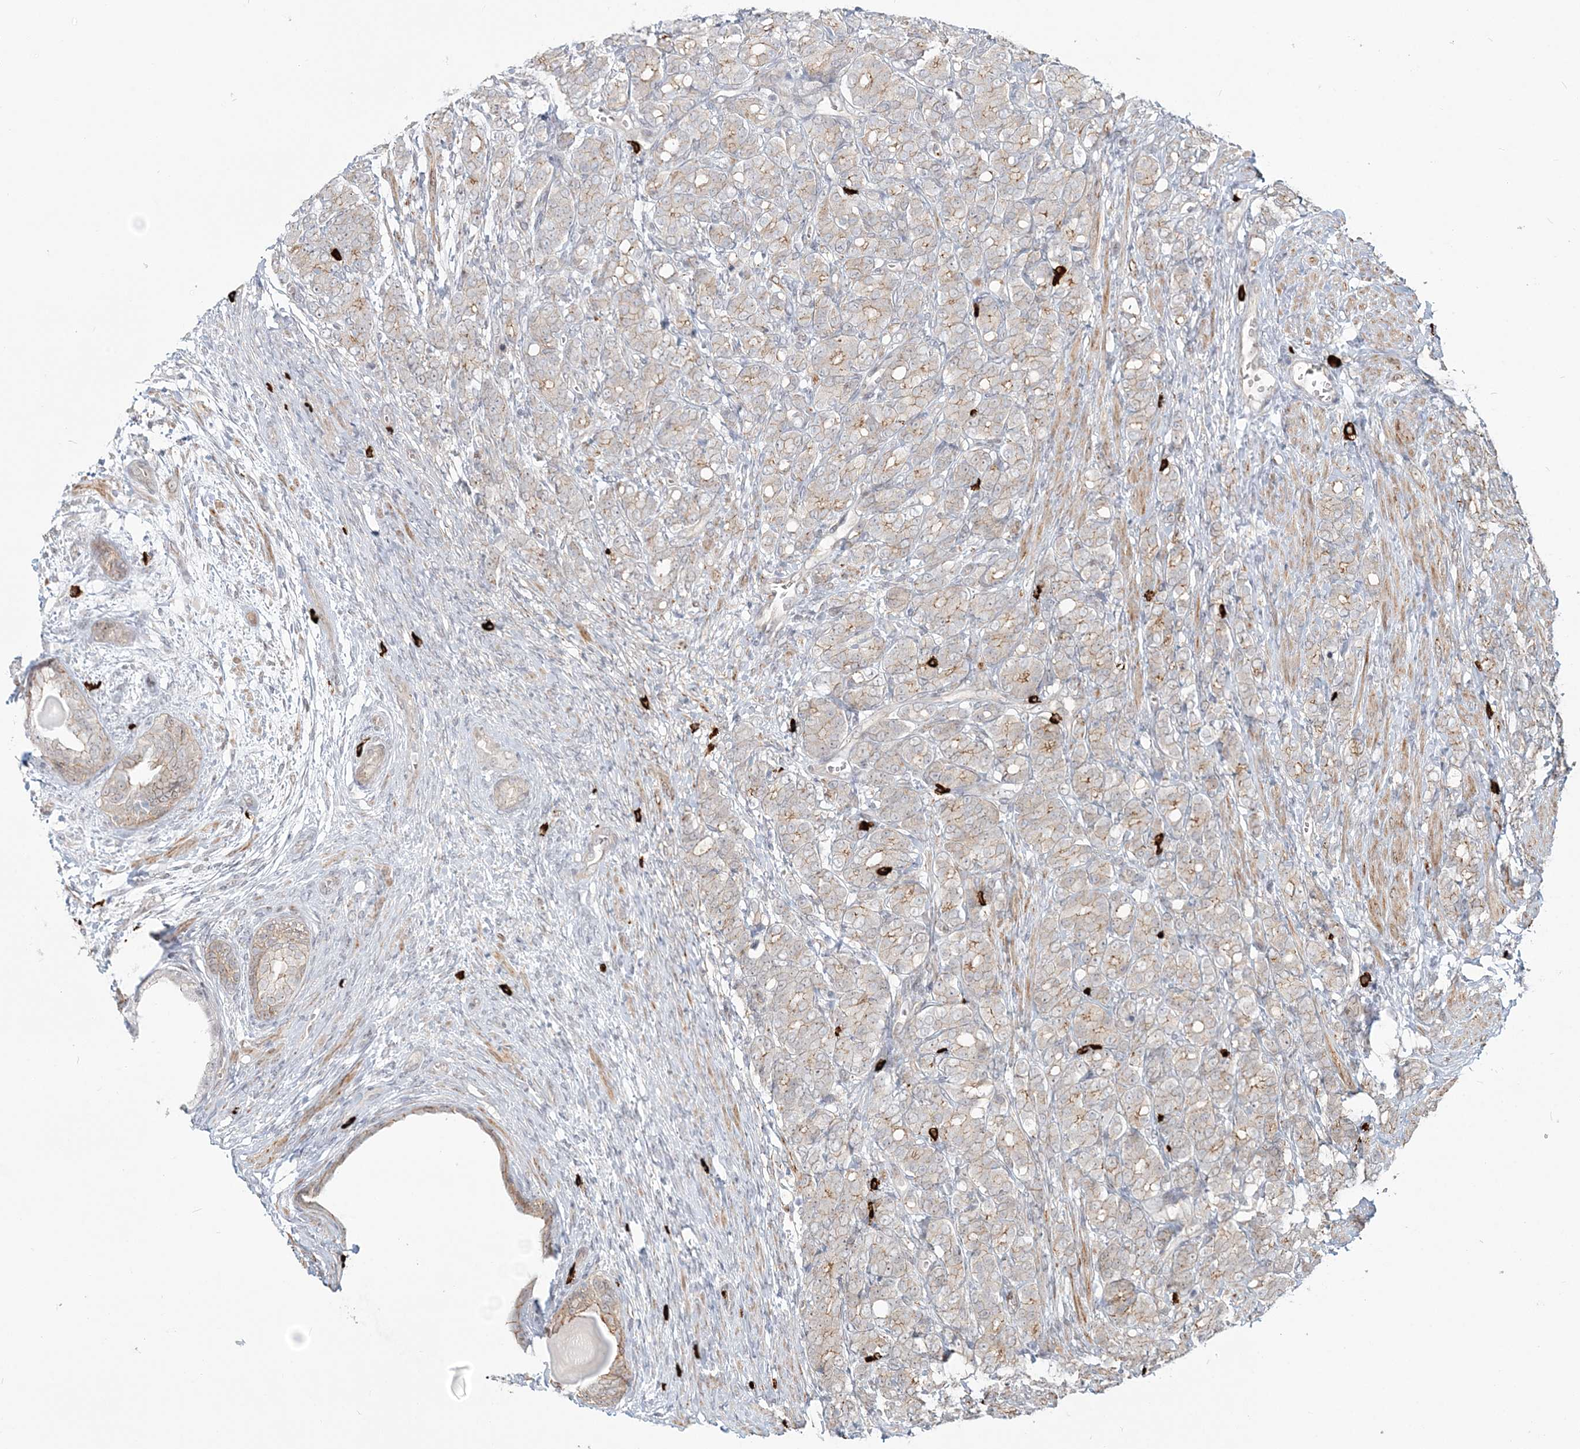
{"staining": {"intensity": "weak", "quantity": "25%-75%", "location": "cytoplasmic/membranous"}, "tissue": "prostate cancer", "cell_type": "Tumor cells", "image_type": "cancer", "snomed": [{"axis": "morphology", "description": "Adenocarcinoma, High grade"}, {"axis": "topography", "description": "Prostate"}], "caption": "This histopathology image demonstrates IHC staining of human prostate cancer, with low weak cytoplasmic/membranous staining in approximately 25%-75% of tumor cells.", "gene": "SH3PXD2A", "patient": {"sex": "male", "age": 62}}